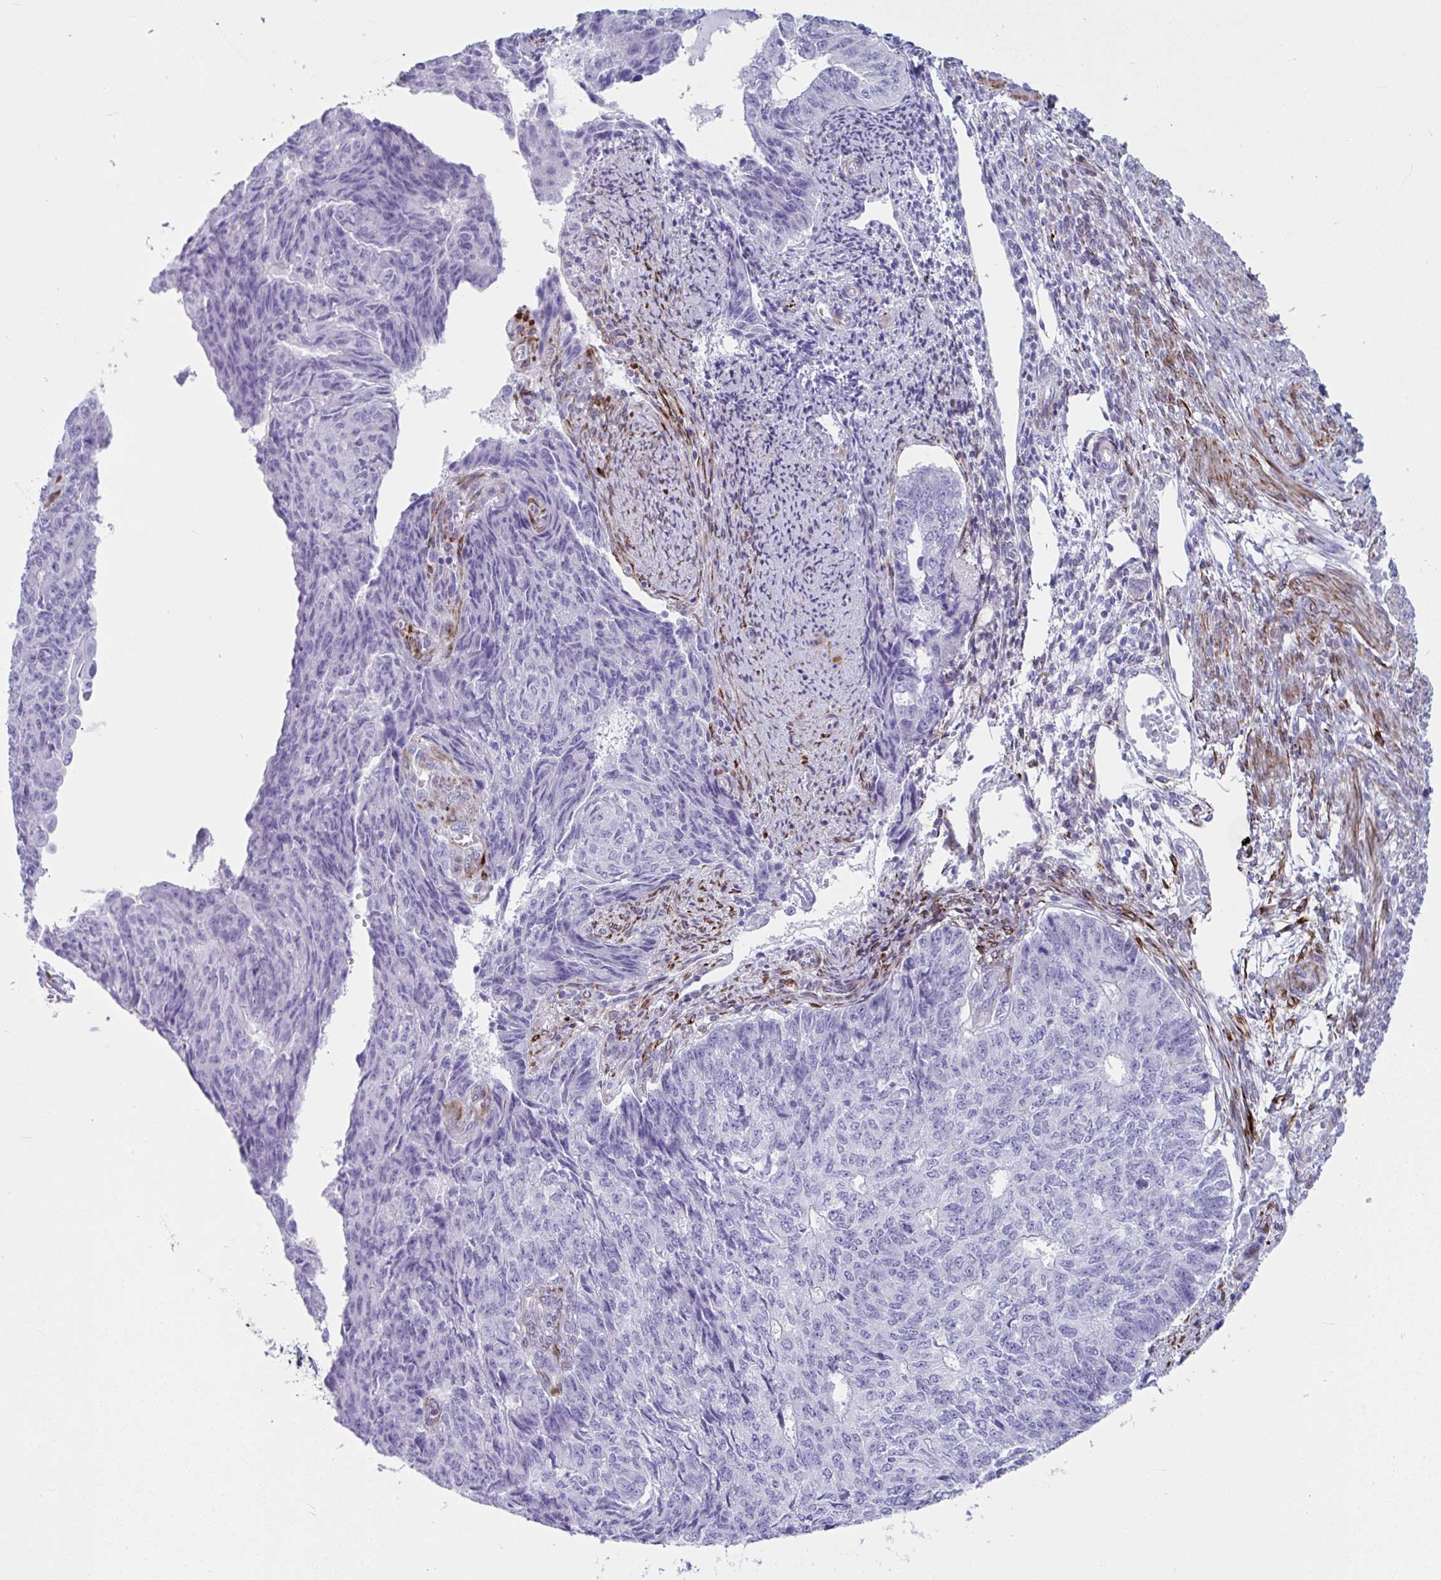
{"staining": {"intensity": "negative", "quantity": "none", "location": "none"}, "tissue": "endometrial cancer", "cell_type": "Tumor cells", "image_type": "cancer", "snomed": [{"axis": "morphology", "description": "Adenocarcinoma, NOS"}, {"axis": "topography", "description": "Endometrium"}], "caption": "IHC image of adenocarcinoma (endometrial) stained for a protein (brown), which reveals no expression in tumor cells.", "gene": "GRXCR2", "patient": {"sex": "female", "age": 32}}